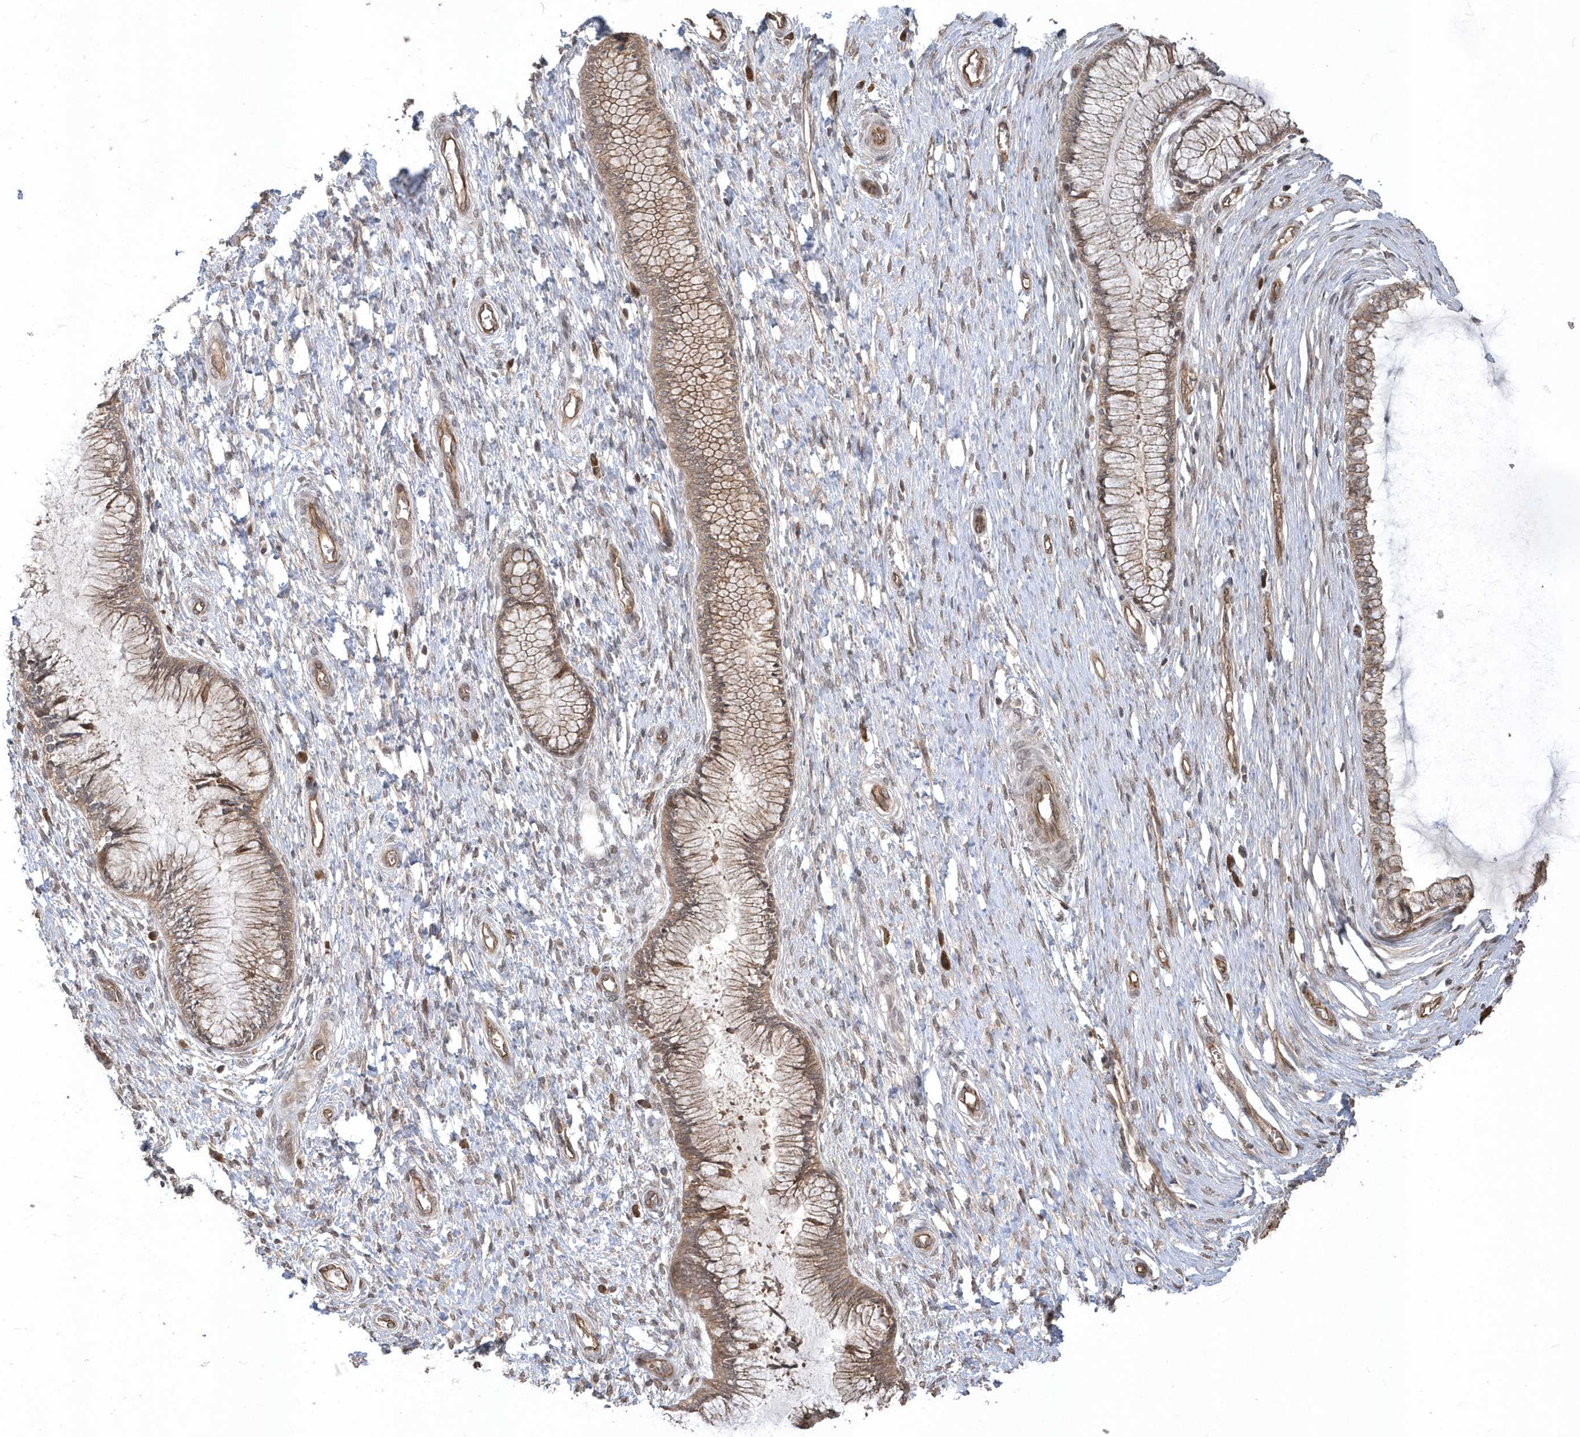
{"staining": {"intensity": "moderate", "quantity": ">75%", "location": "cytoplasmic/membranous"}, "tissue": "cervix", "cell_type": "Glandular cells", "image_type": "normal", "snomed": [{"axis": "morphology", "description": "Normal tissue, NOS"}, {"axis": "topography", "description": "Cervix"}], "caption": "An IHC image of benign tissue is shown. Protein staining in brown shows moderate cytoplasmic/membranous positivity in cervix within glandular cells.", "gene": "HERPUD1", "patient": {"sex": "female", "age": 55}}